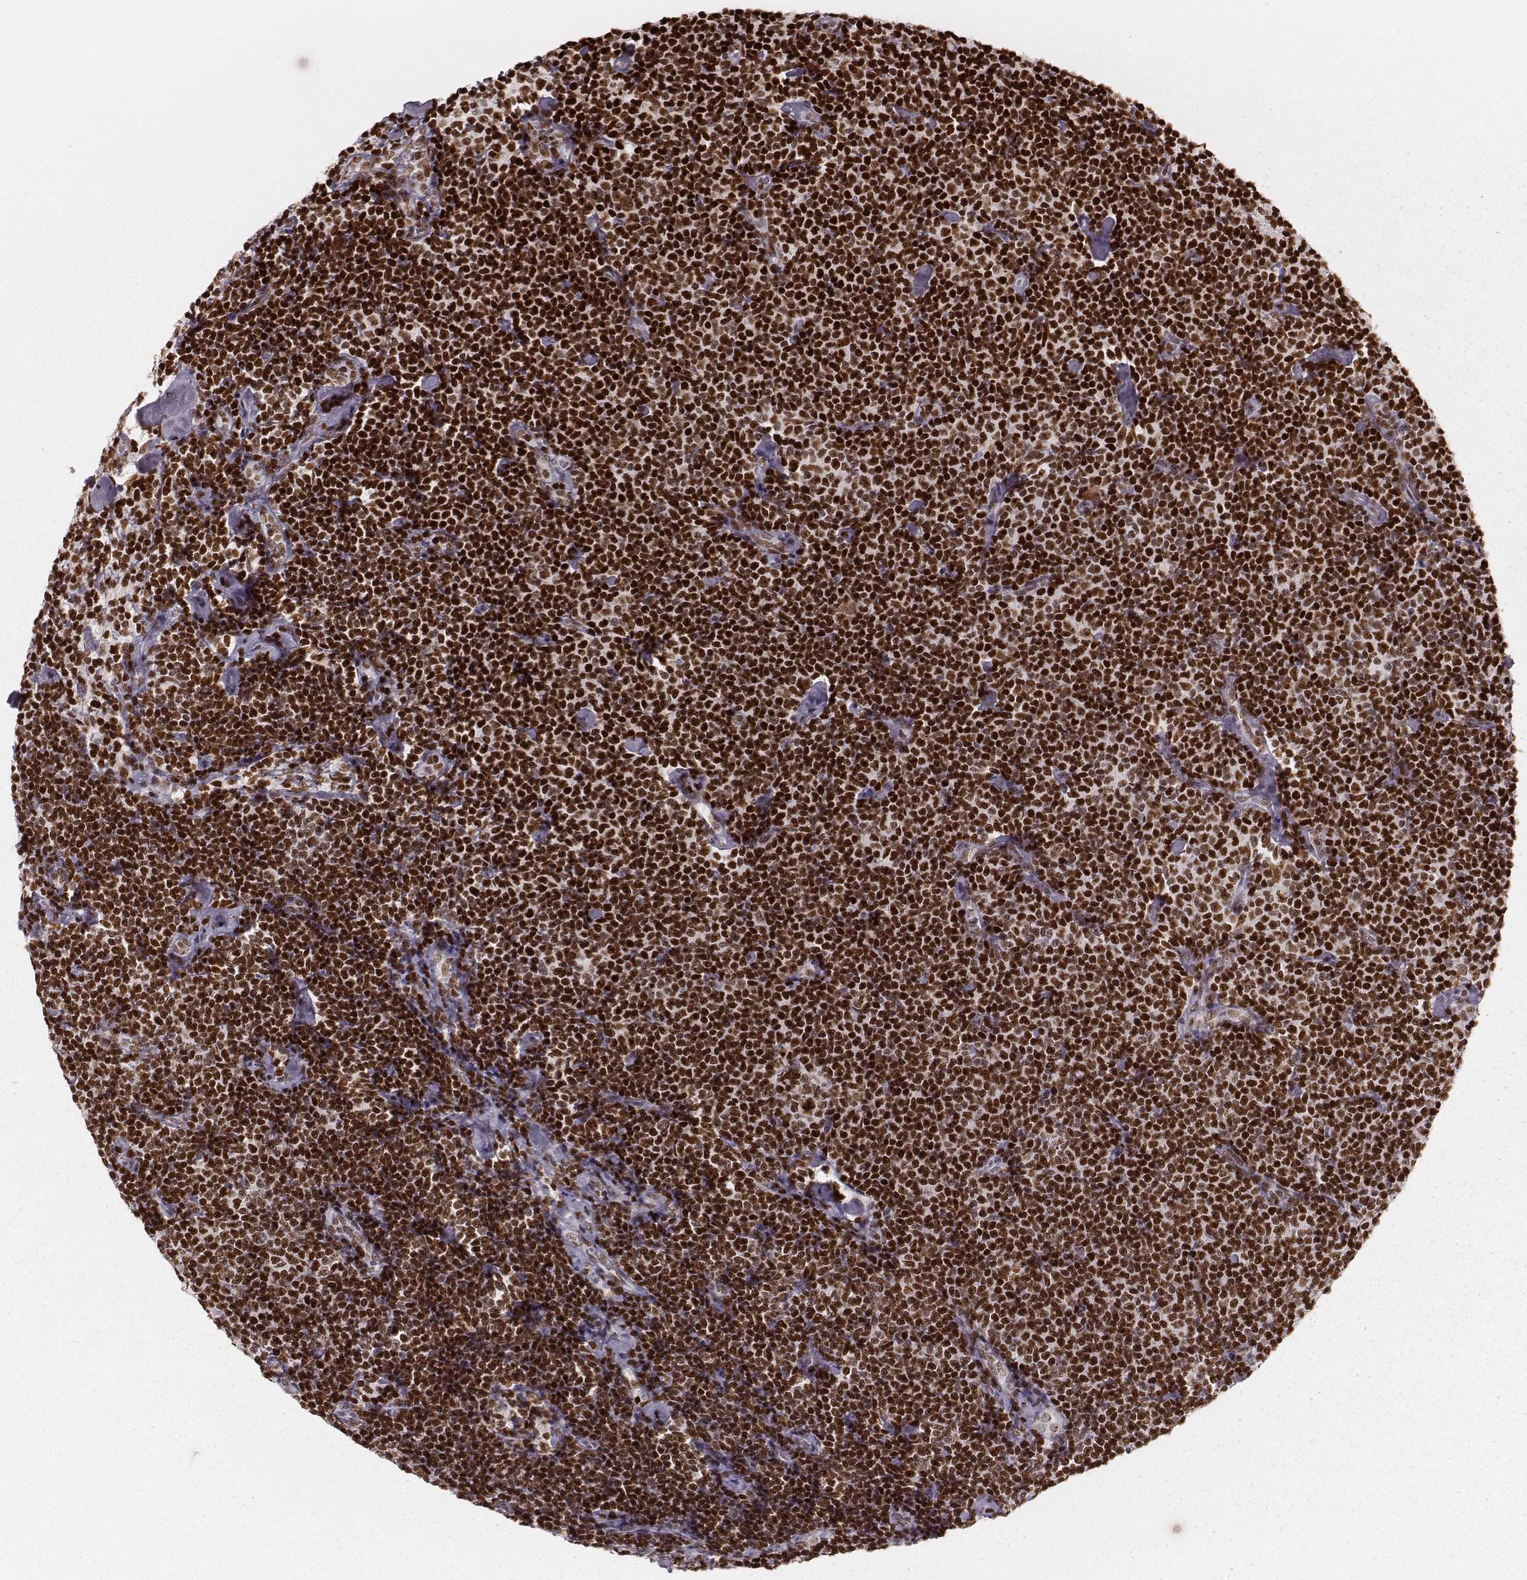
{"staining": {"intensity": "strong", "quantity": ">75%", "location": "nuclear"}, "tissue": "lymphoma", "cell_type": "Tumor cells", "image_type": "cancer", "snomed": [{"axis": "morphology", "description": "Malignant lymphoma, non-Hodgkin's type, Low grade"}, {"axis": "topography", "description": "Lymph node"}], "caption": "Lymphoma stained with immunohistochemistry reveals strong nuclear positivity in approximately >75% of tumor cells.", "gene": "PARP1", "patient": {"sex": "male", "age": 81}}